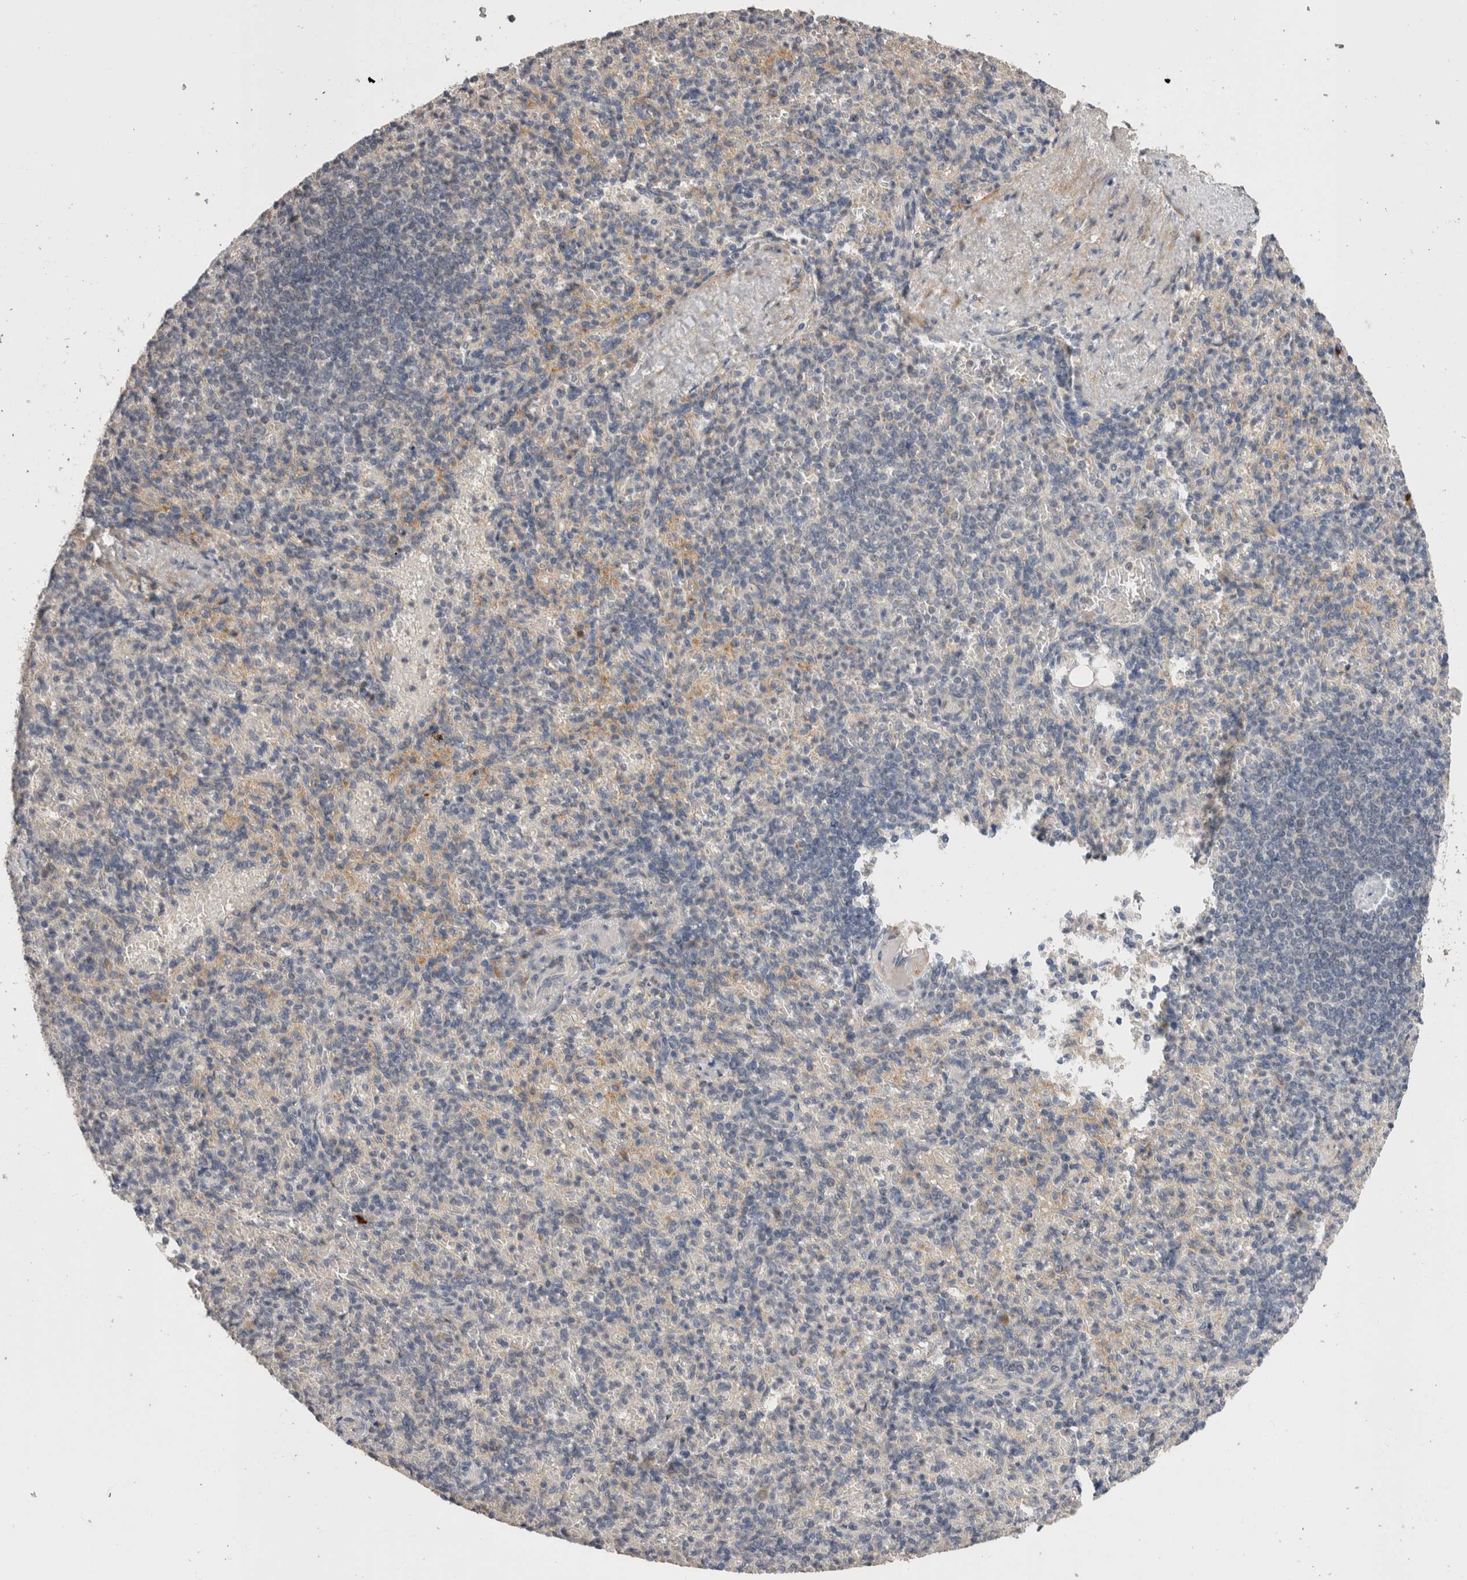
{"staining": {"intensity": "negative", "quantity": "none", "location": "none"}, "tissue": "spleen", "cell_type": "Cells in red pulp", "image_type": "normal", "snomed": [{"axis": "morphology", "description": "Normal tissue, NOS"}, {"axis": "topography", "description": "Spleen"}], "caption": "Immunohistochemical staining of unremarkable spleen displays no significant expression in cells in red pulp.", "gene": "CRYBG1", "patient": {"sex": "female", "age": 74}}